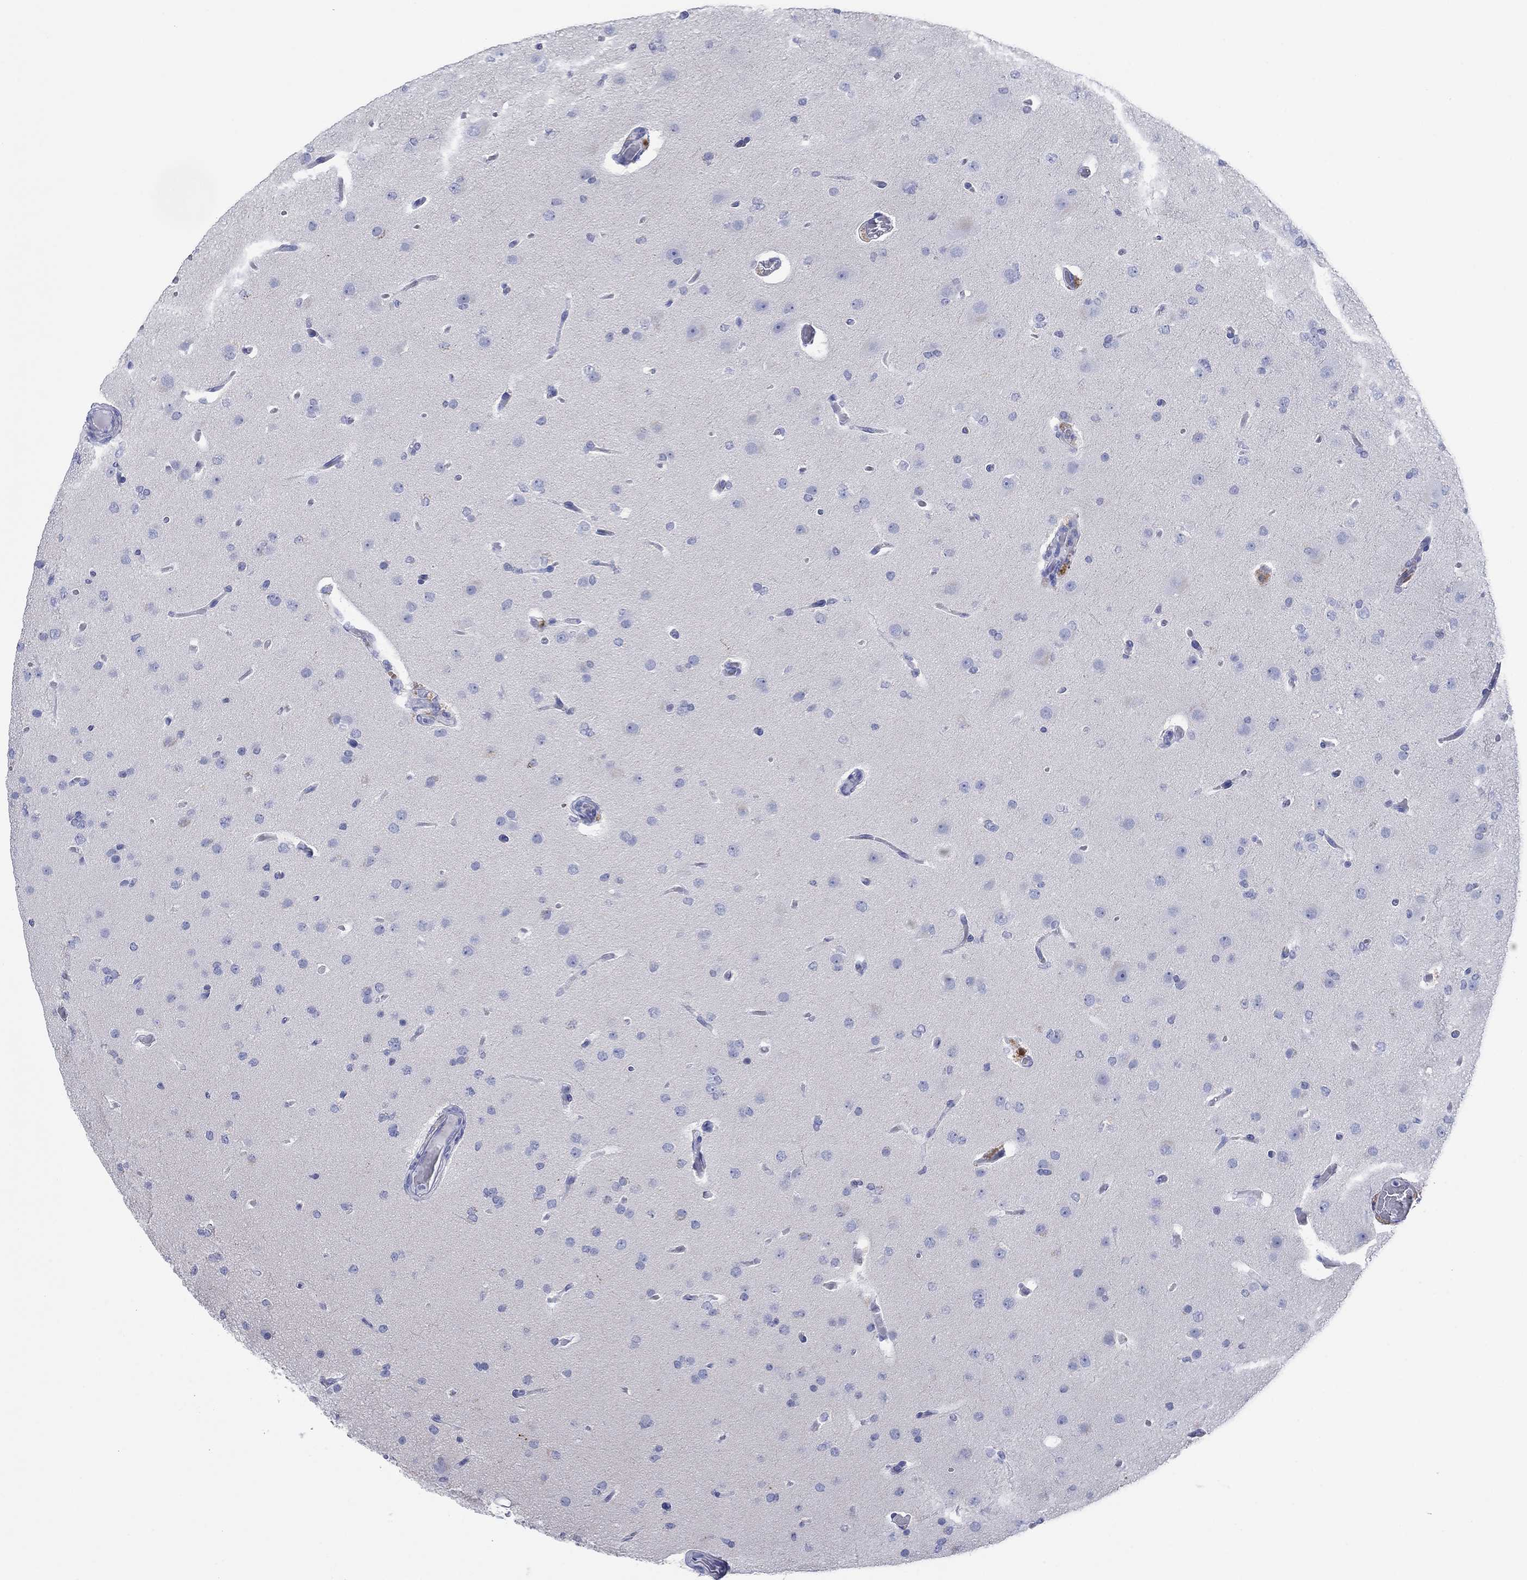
{"staining": {"intensity": "negative", "quantity": "none", "location": "none"}, "tissue": "glioma", "cell_type": "Tumor cells", "image_type": "cancer", "snomed": [{"axis": "morphology", "description": "Glioma, malignant, Low grade"}, {"axis": "topography", "description": "Brain"}], "caption": "A high-resolution micrograph shows immunohistochemistry (IHC) staining of glioma, which reveals no significant expression in tumor cells.", "gene": "PDYN", "patient": {"sex": "male", "age": 41}}